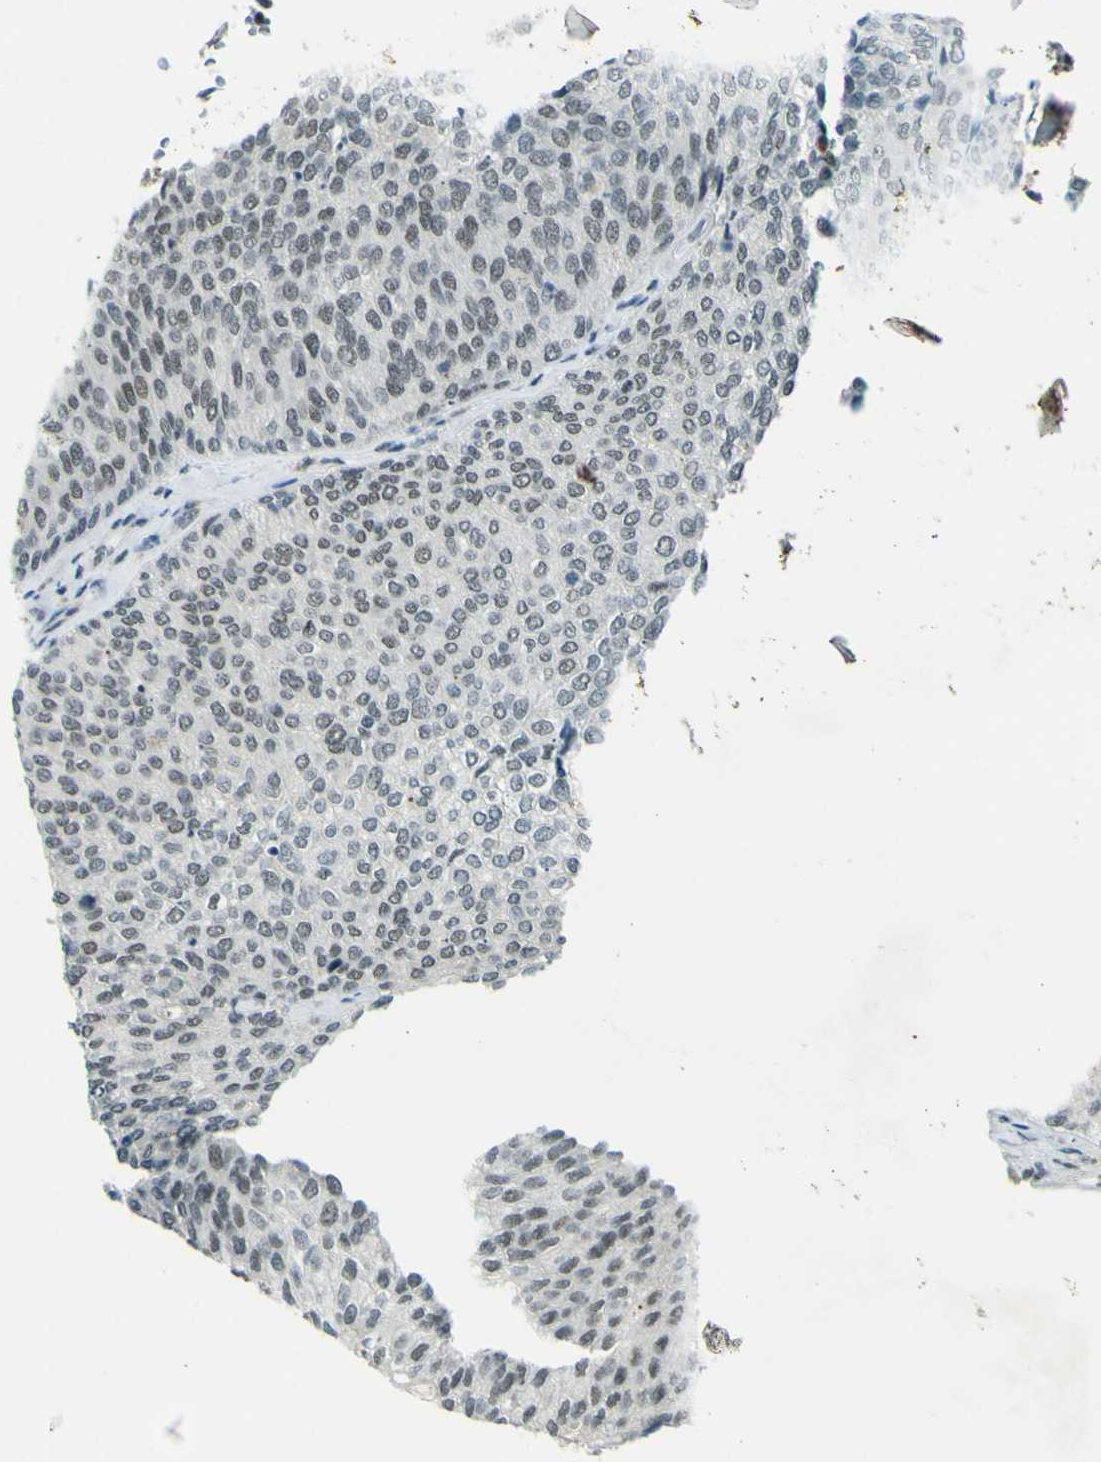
{"staining": {"intensity": "weak", "quantity": "25%-75%", "location": "nuclear"}, "tissue": "urothelial cancer", "cell_type": "Tumor cells", "image_type": "cancer", "snomed": [{"axis": "morphology", "description": "Urothelial carcinoma, Low grade"}, {"axis": "topography", "description": "Urinary bladder"}], "caption": "Human low-grade urothelial carcinoma stained for a protein (brown) reveals weak nuclear positive staining in about 25%-75% of tumor cells.", "gene": "CEBPG", "patient": {"sex": "female", "age": 79}}